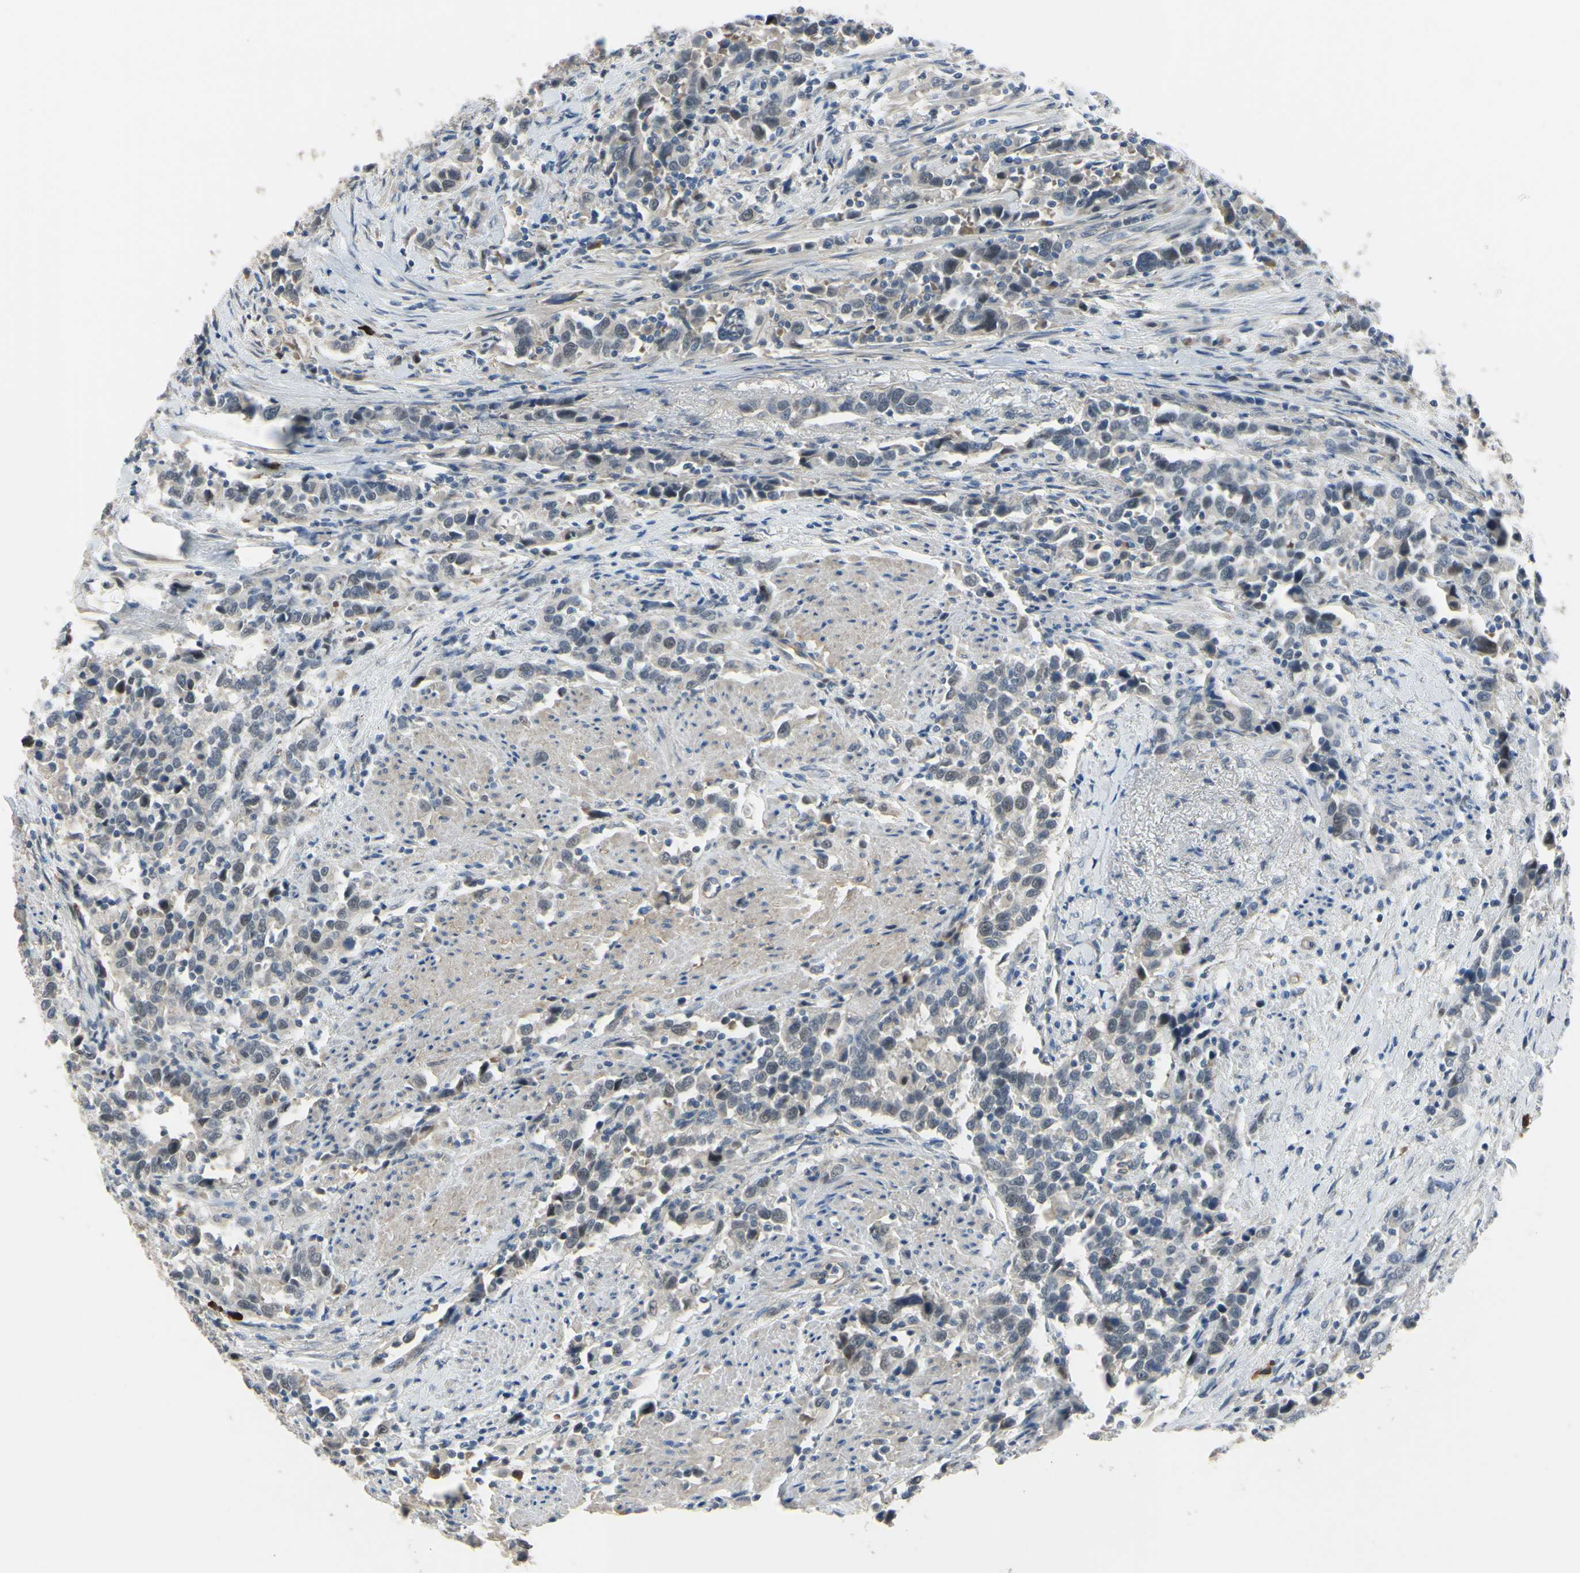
{"staining": {"intensity": "negative", "quantity": "none", "location": "none"}, "tissue": "urothelial cancer", "cell_type": "Tumor cells", "image_type": "cancer", "snomed": [{"axis": "morphology", "description": "Urothelial carcinoma, High grade"}, {"axis": "topography", "description": "Urinary bladder"}], "caption": "This is a micrograph of immunohistochemistry staining of urothelial cancer, which shows no expression in tumor cells.", "gene": "LHX9", "patient": {"sex": "male", "age": 61}}